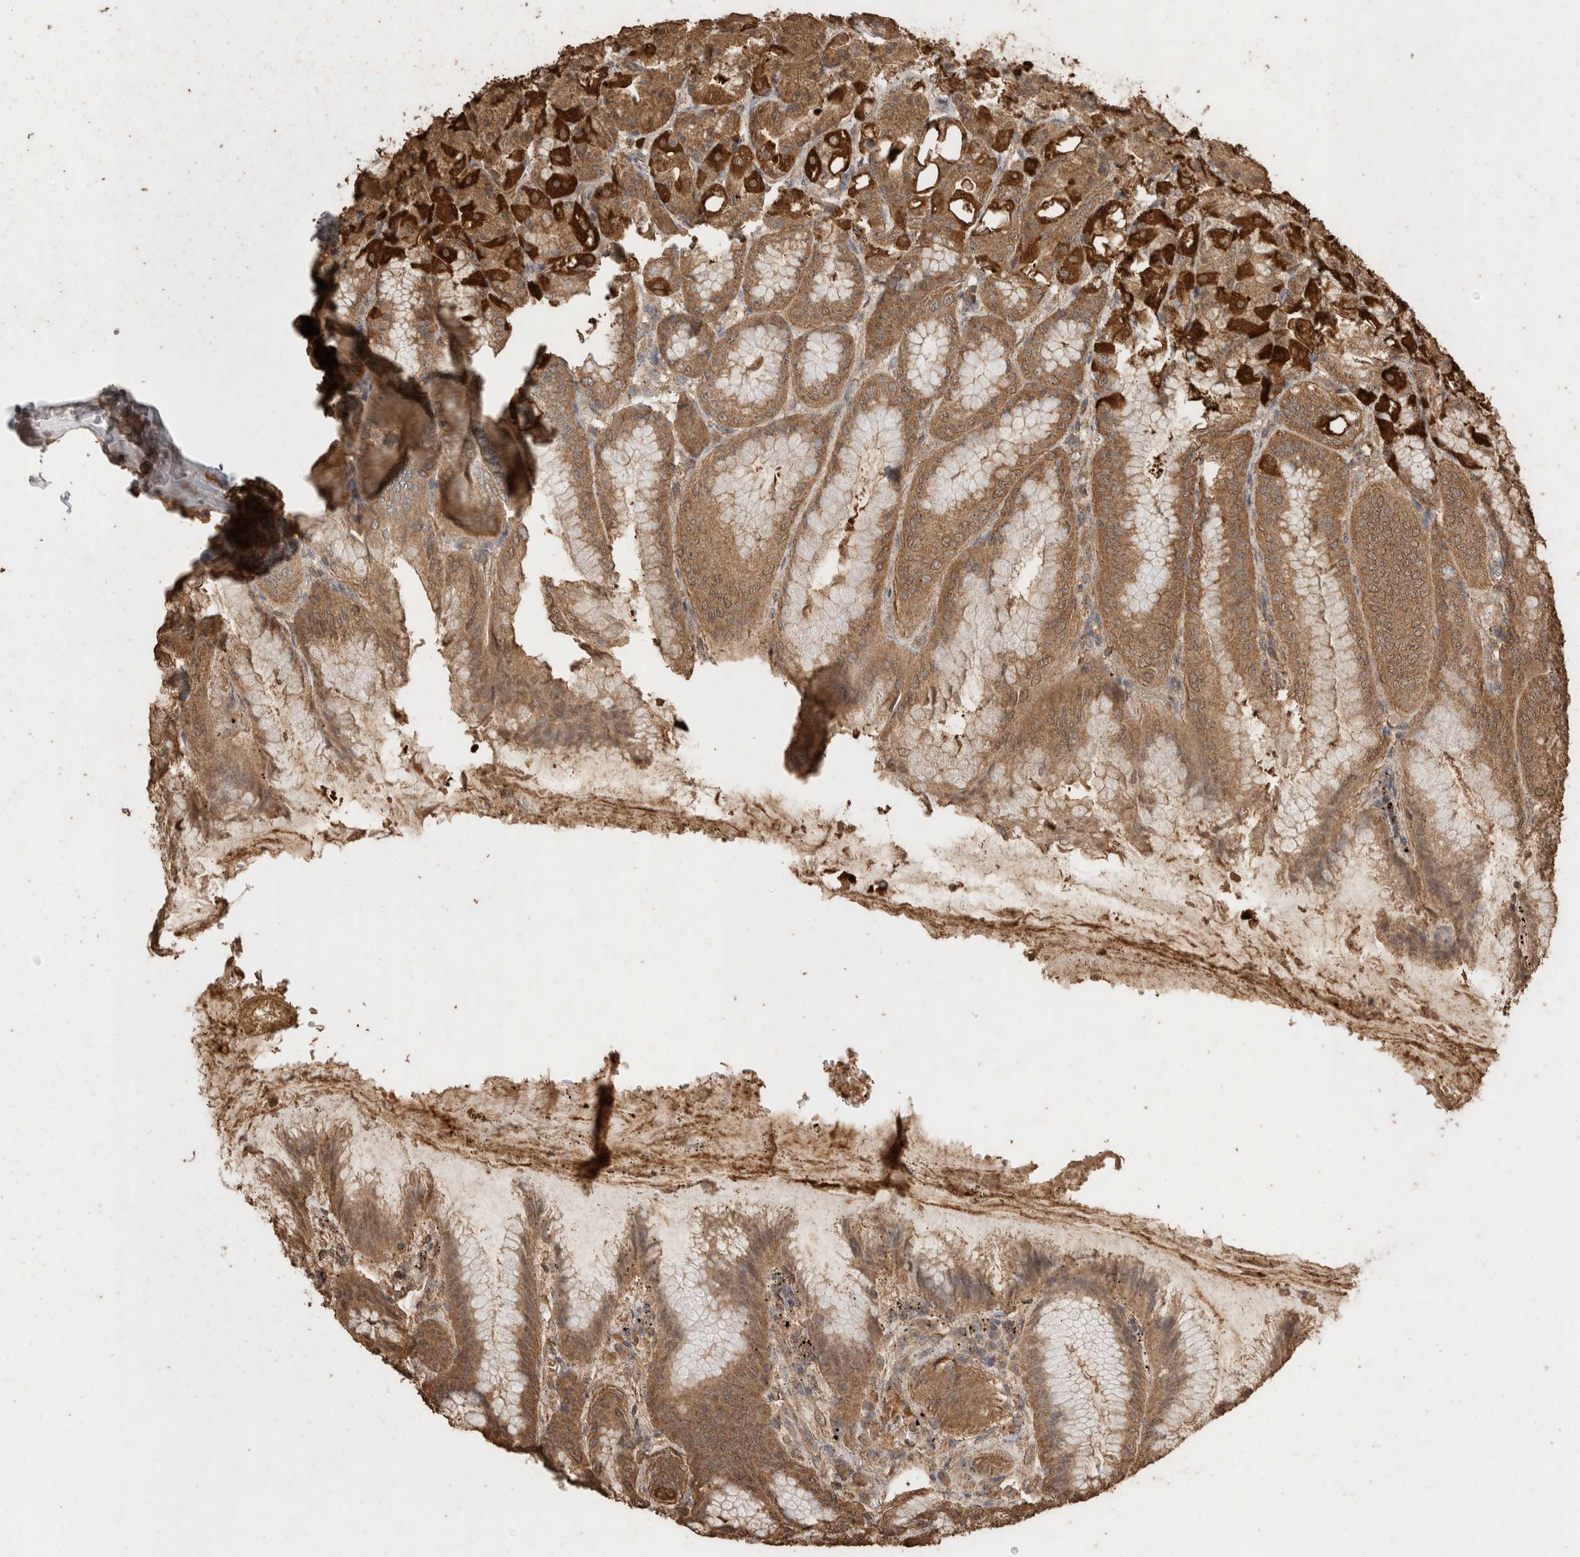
{"staining": {"intensity": "strong", "quantity": ">75%", "location": "cytoplasmic/membranous"}, "tissue": "stomach", "cell_type": "Glandular cells", "image_type": "normal", "snomed": [{"axis": "morphology", "description": "Normal tissue, NOS"}, {"axis": "topography", "description": "Stomach, lower"}], "caption": "An image of stomach stained for a protein reveals strong cytoplasmic/membranous brown staining in glandular cells. The staining was performed using DAB to visualize the protein expression in brown, while the nuclei were stained in blue with hematoxylin (Magnification: 20x).", "gene": "CX3CL1", "patient": {"sex": "male", "age": 71}}